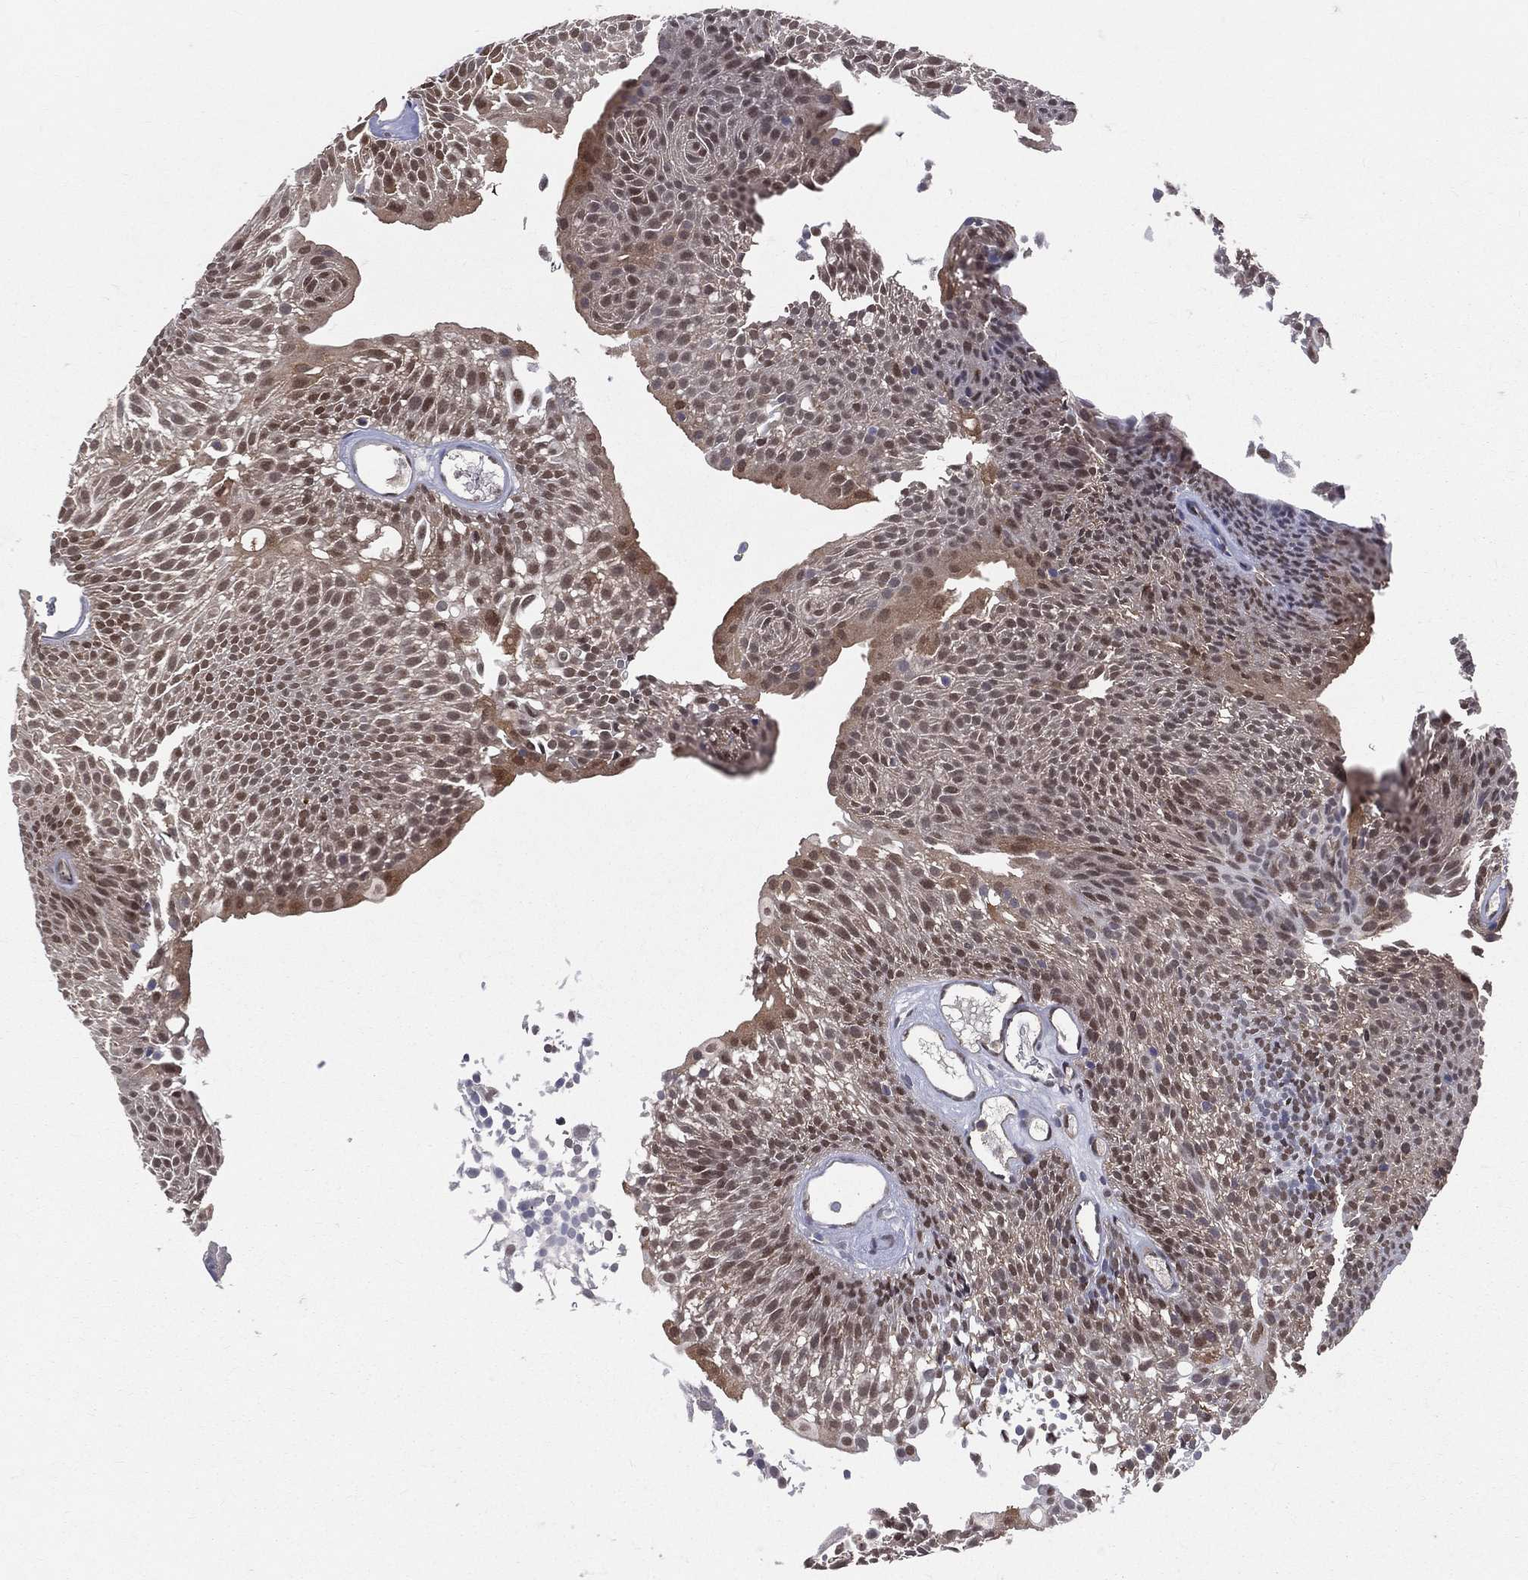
{"staining": {"intensity": "moderate", "quantity": "25%-75%", "location": "nuclear"}, "tissue": "urothelial cancer", "cell_type": "Tumor cells", "image_type": "cancer", "snomed": [{"axis": "morphology", "description": "Urothelial carcinoma, Low grade"}, {"axis": "topography", "description": "Urinary bladder"}], "caption": "A micrograph of human low-grade urothelial carcinoma stained for a protein reveals moderate nuclear brown staining in tumor cells.", "gene": "GMPR2", "patient": {"sex": "male", "age": 52}}